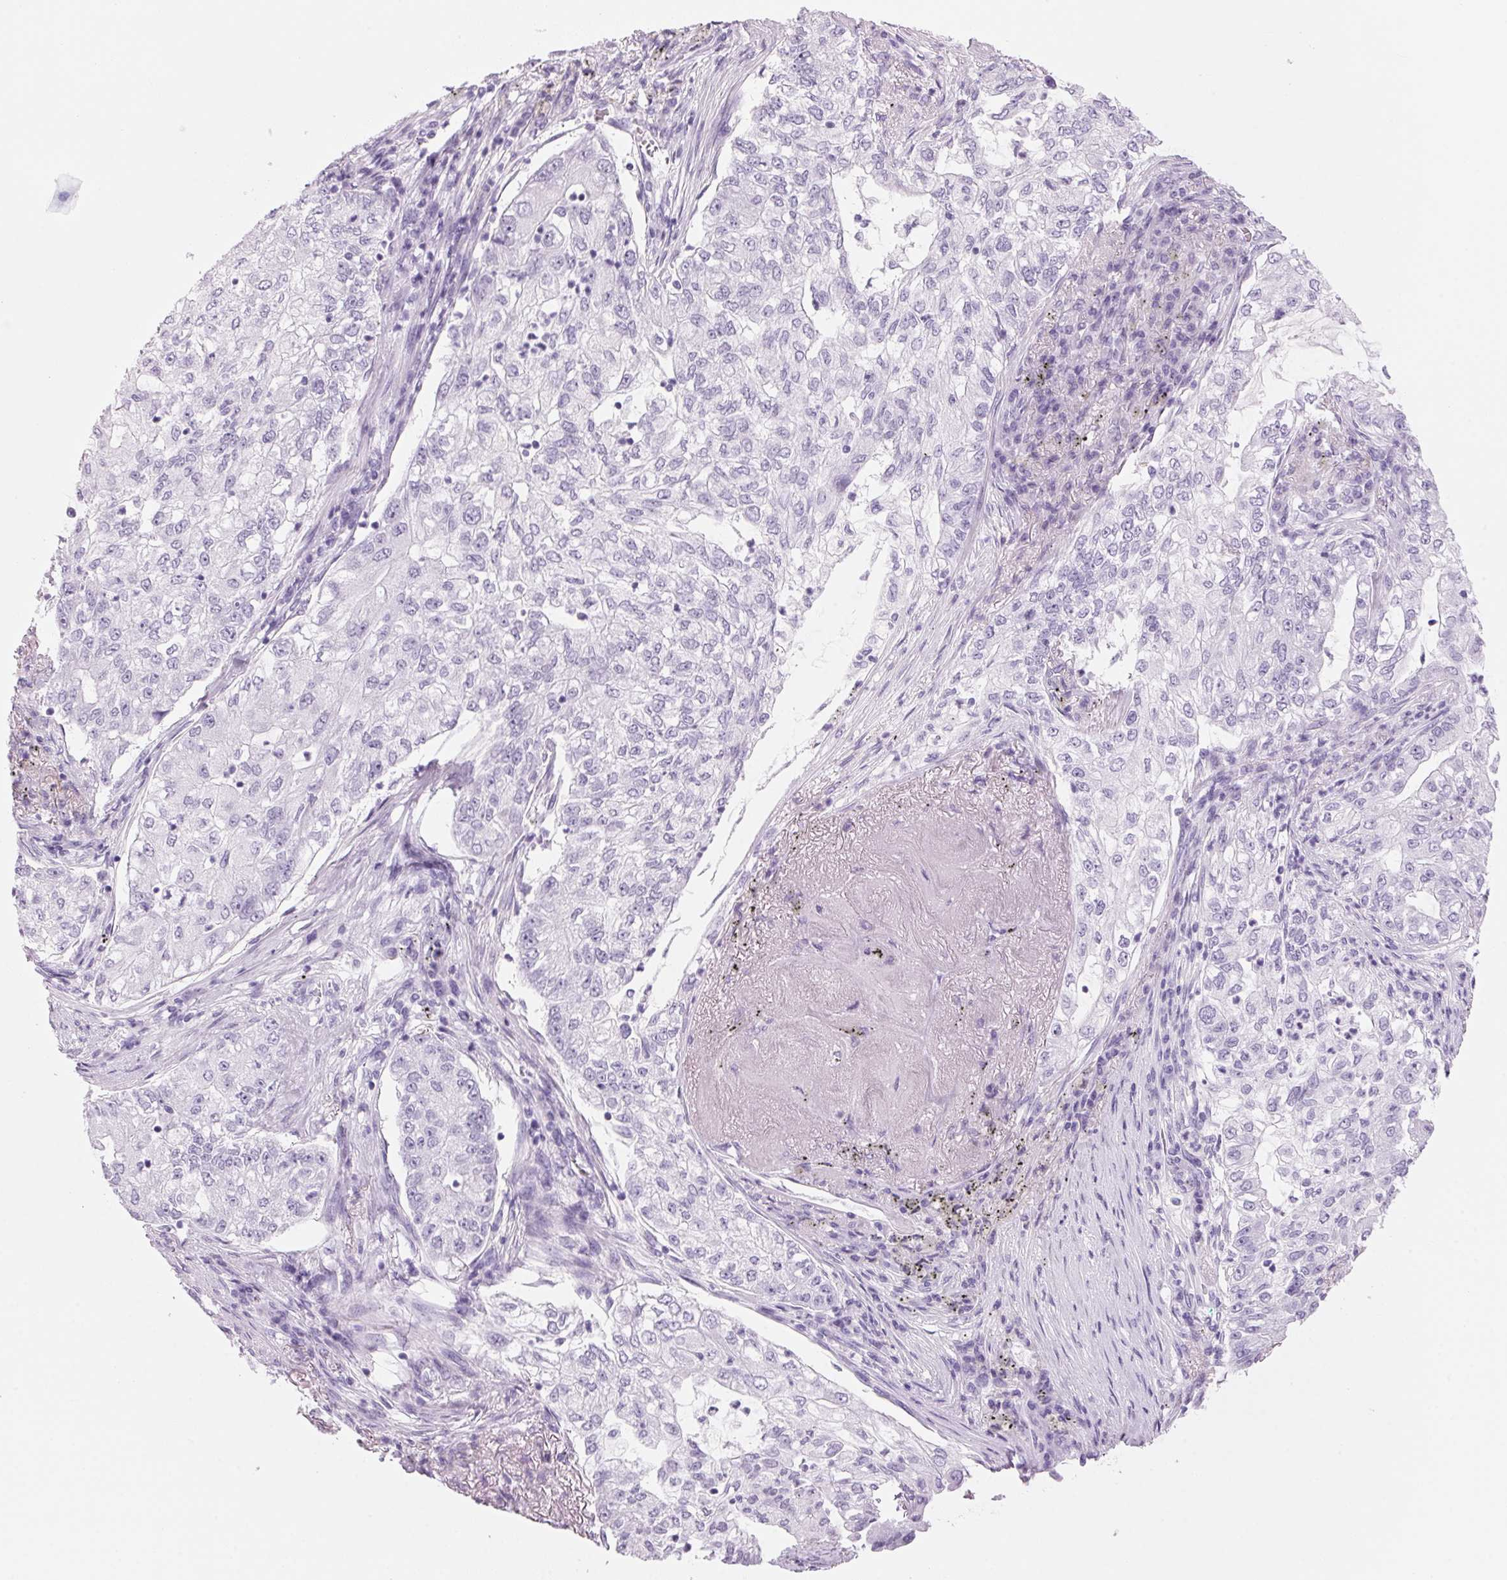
{"staining": {"intensity": "negative", "quantity": "none", "location": "none"}, "tissue": "lung cancer", "cell_type": "Tumor cells", "image_type": "cancer", "snomed": [{"axis": "morphology", "description": "Adenocarcinoma, NOS"}, {"axis": "topography", "description": "Lung"}], "caption": "A photomicrograph of adenocarcinoma (lung) stained for a protein shows no brown staining in tumor cells. (Immunohistochemistry, brightfield microscopy, high magnification).", "gene": "ADAM20", "patient": {"sex": "female", "age": 73}}